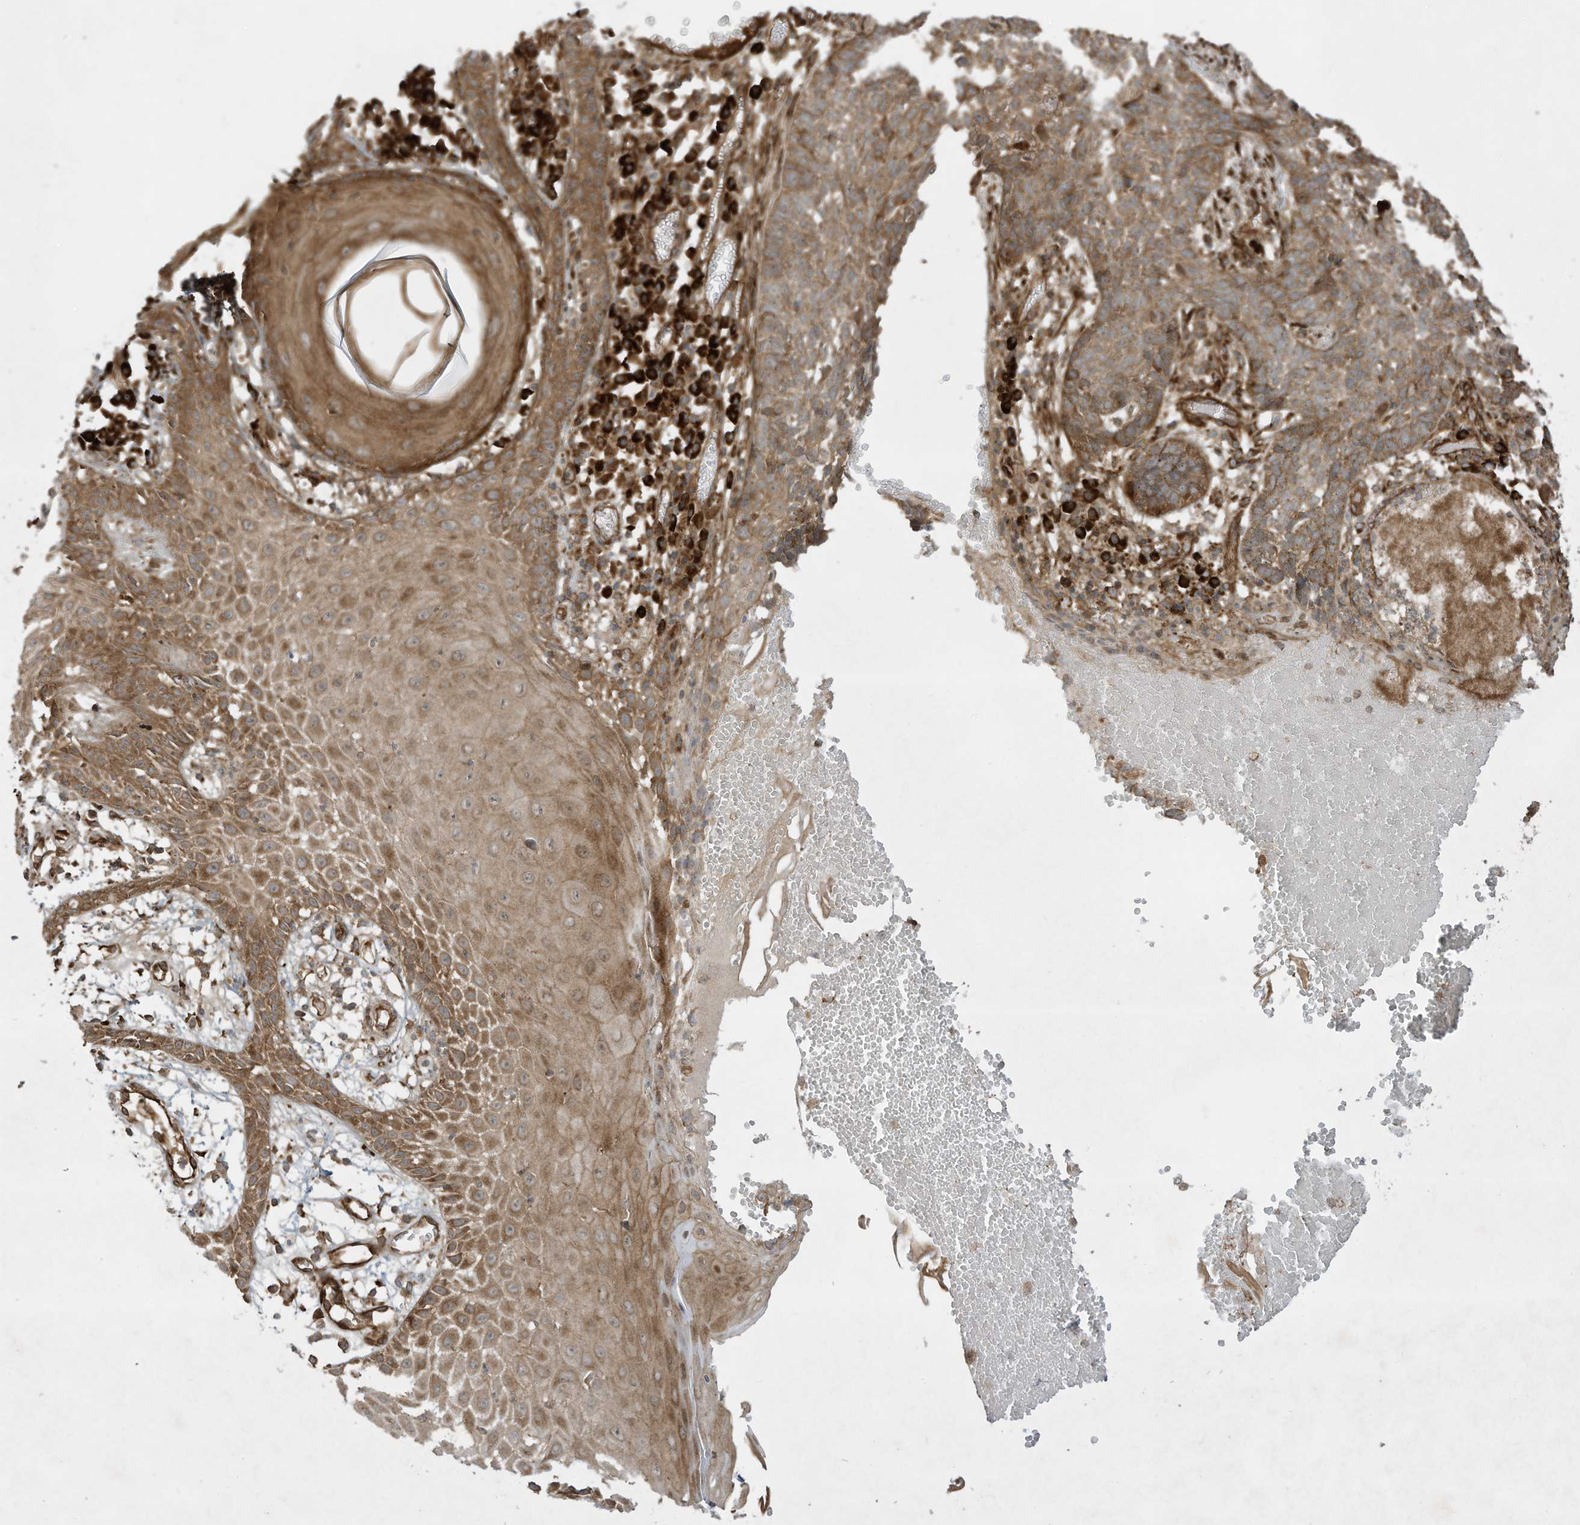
{"staining": {"intensity": "moderate", "quantity": ">75%", "location": "cytoplasmic/membranous"}, "tissue": "skin cancer", "cell_type": "Tumor cells", "image_type": "cancer", "snomed": [{"axis": "morphology", "description": "Basal cell carcinoma"}, {"axis": "topography", "description": "Skin"}], "caption": "Skin cancer (basal cell carcinoma) stained with a brown dye shows moderate cytoplasmic/membranous positive expression in approximately >75% of tumor cells.", "gene": "DDIT4", "patient": {"sex": "male", "age": 85}}